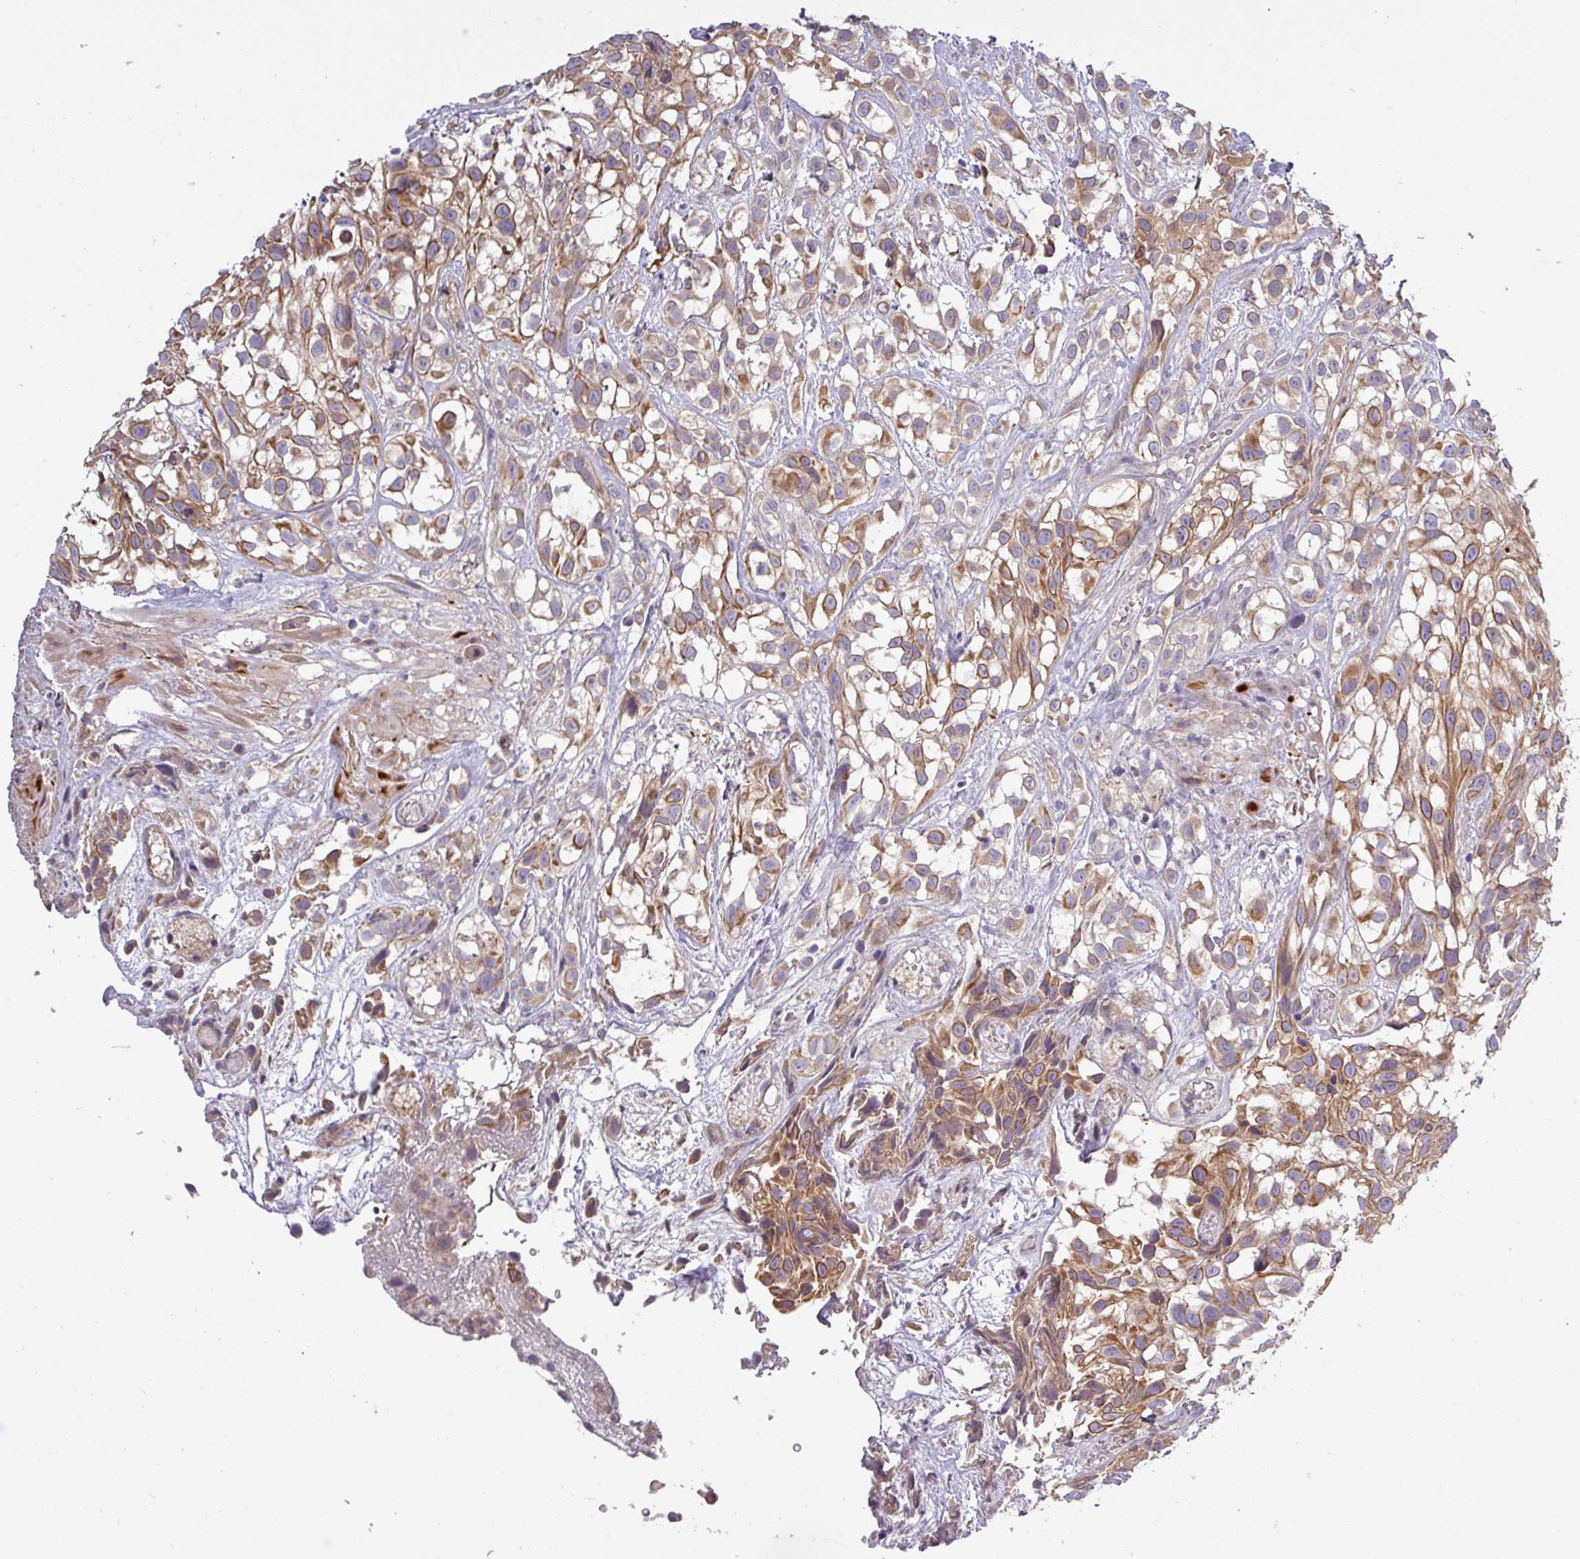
{"staining": {"intensity": "moderate", "quantity": ">75%", "location": "cytoplasmic/membranous"}, "tissue": "urothelial cancer", "cell_type": "Tumor cells", "image_type": "cancer", "snomed": [{"axis": "morphology", "description": "Urothelial carcinoma, High grade"}, {"axis": "topography", "description": "Urinary bladder"}], "caption": "High-grade urothelial carcinoma stained for a protein demonstrates moderate cytoplasmic/membranous positivity in tumor cells.", "gene": "TMEM62", "patient": {"sex": "male", "age": 56}}